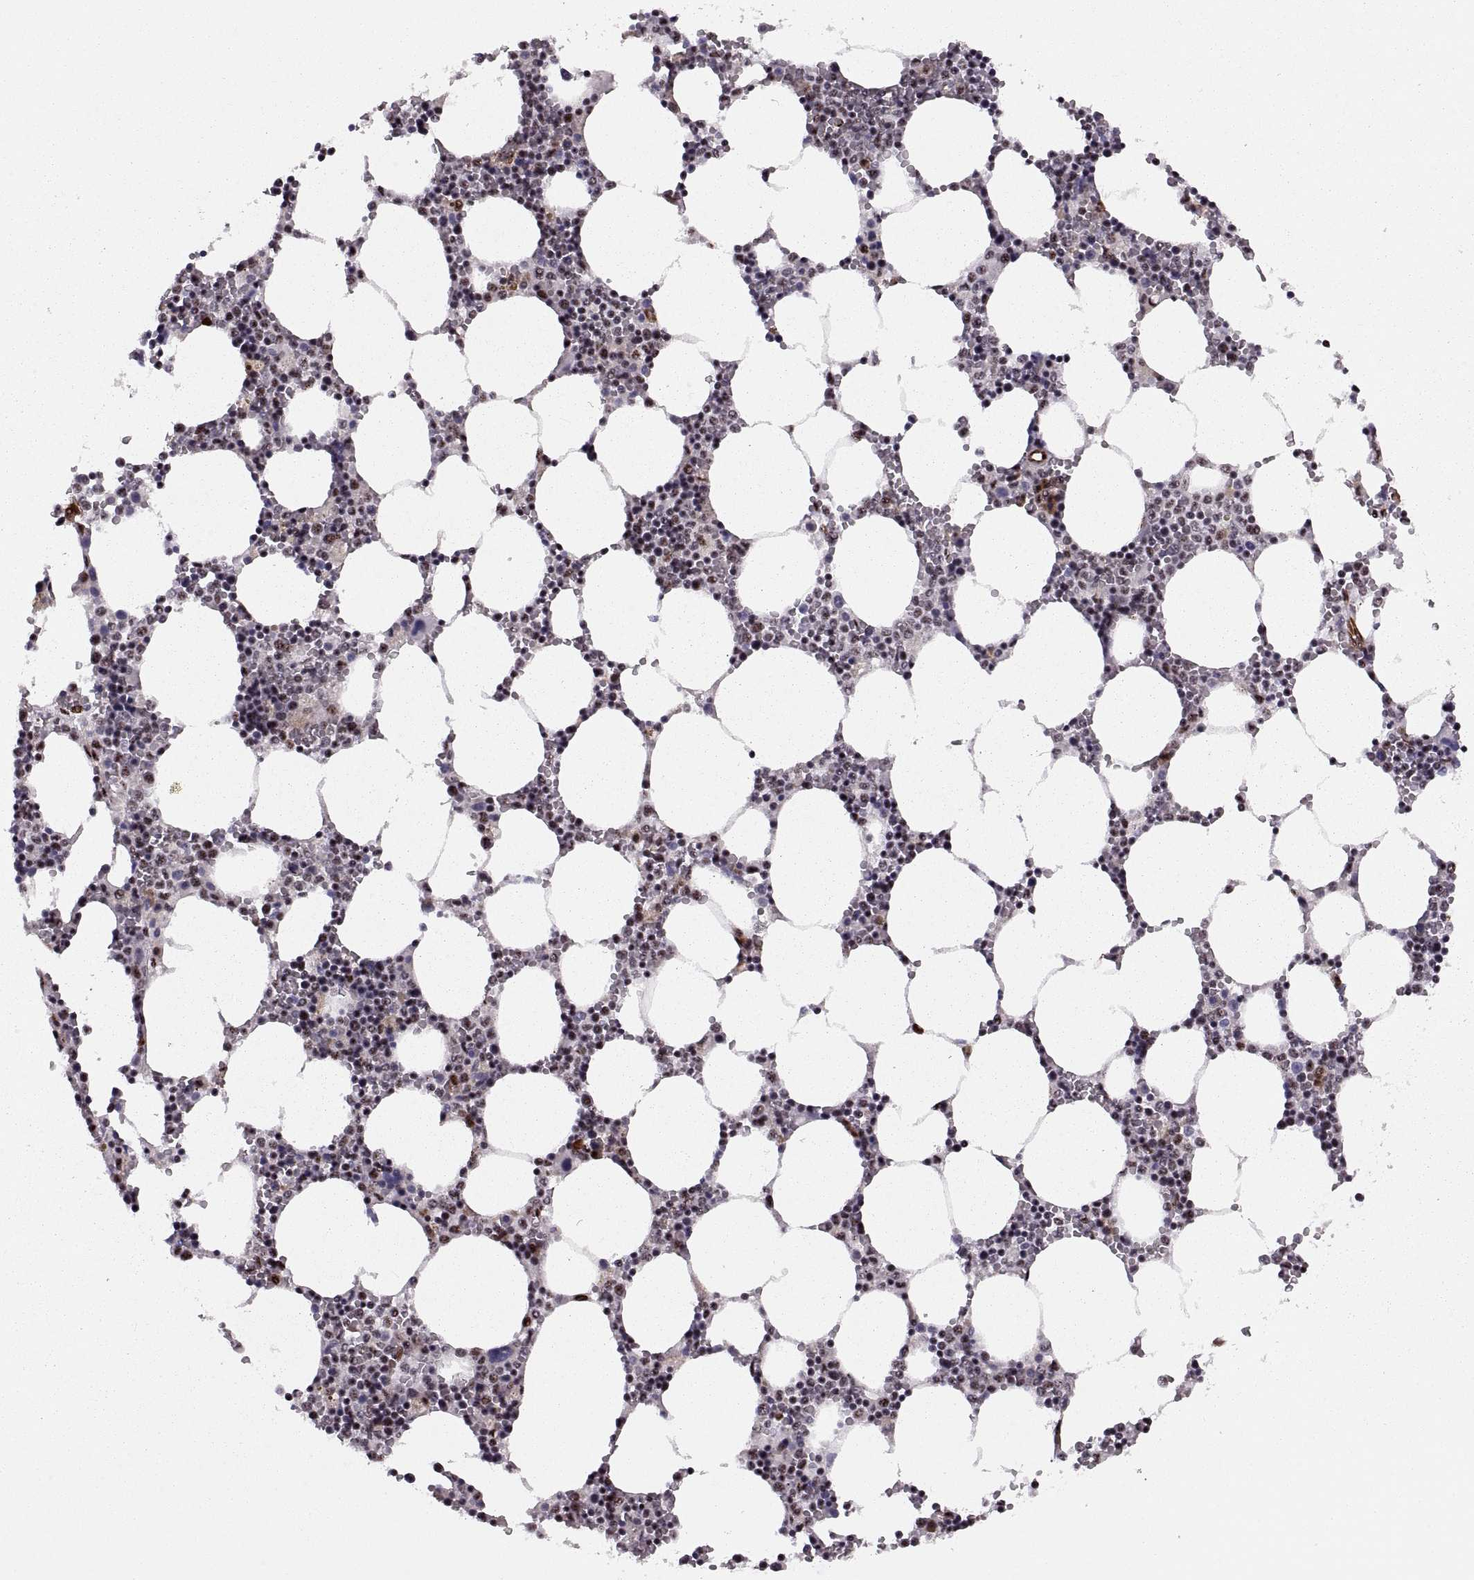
{"staining": {"intensity": "strong", "quantity": "<25%", "location": "nuclear"}, "tissue": "bone marrow", "cell_type": "Hematopoietic cells", "image_type": "normal", "snomed": [{"axis": "morphology", "description": "Normal tissue, NOS"}, {"axis": "topography", "description": "Bone marrow"}], "caption": "Immunohistochemistry (IHC) image of normal bone marrow: human bone marrow stained using immunohistochemistry demonstrates medium levels of strong protein expression localized specifically in the nuclear of hematopoietic cells, appearing as a nuclear brown color.", "gene": "ZCCHC17", "patient": {"sex": "female", "age": 64}}